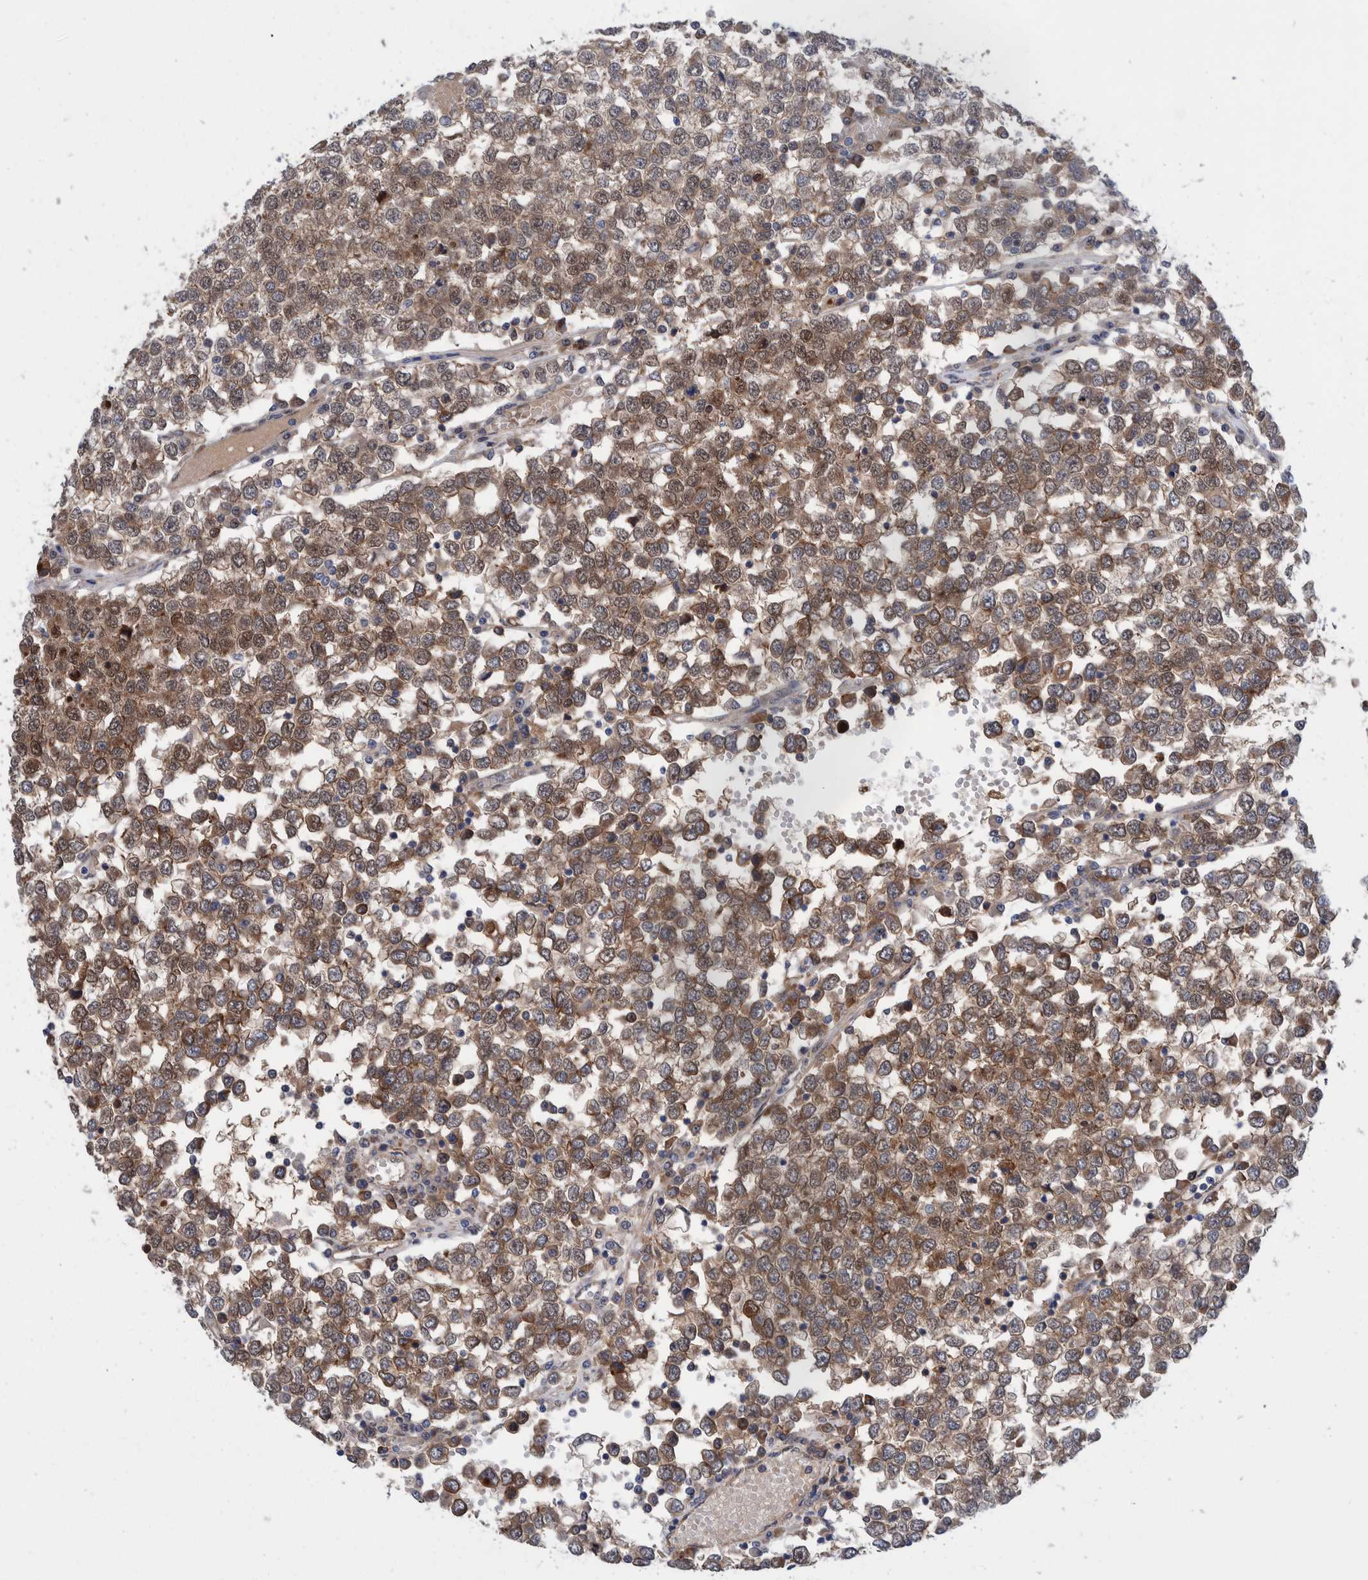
{"staining": {"intensity": "moderate", "quantity": ">75%", "location": "cytoplasmic/membranous,nuclear"}, "tissue": "testis cancer", "cell_type": "Tumor cells", "image_type": "cancer", "snomed": [{"axis": "morphology", "description": "Seminoma, NOS"}, {"axis": "topography", "description": "Testis"}], "caption": "A brown stain shows moderate cytoplasmic/membranous and nuclear positivity of a protein in seminoma (testis) tumor cells.", "gene": "PFAS", "patient": {"sex": "male", "age": 65}}